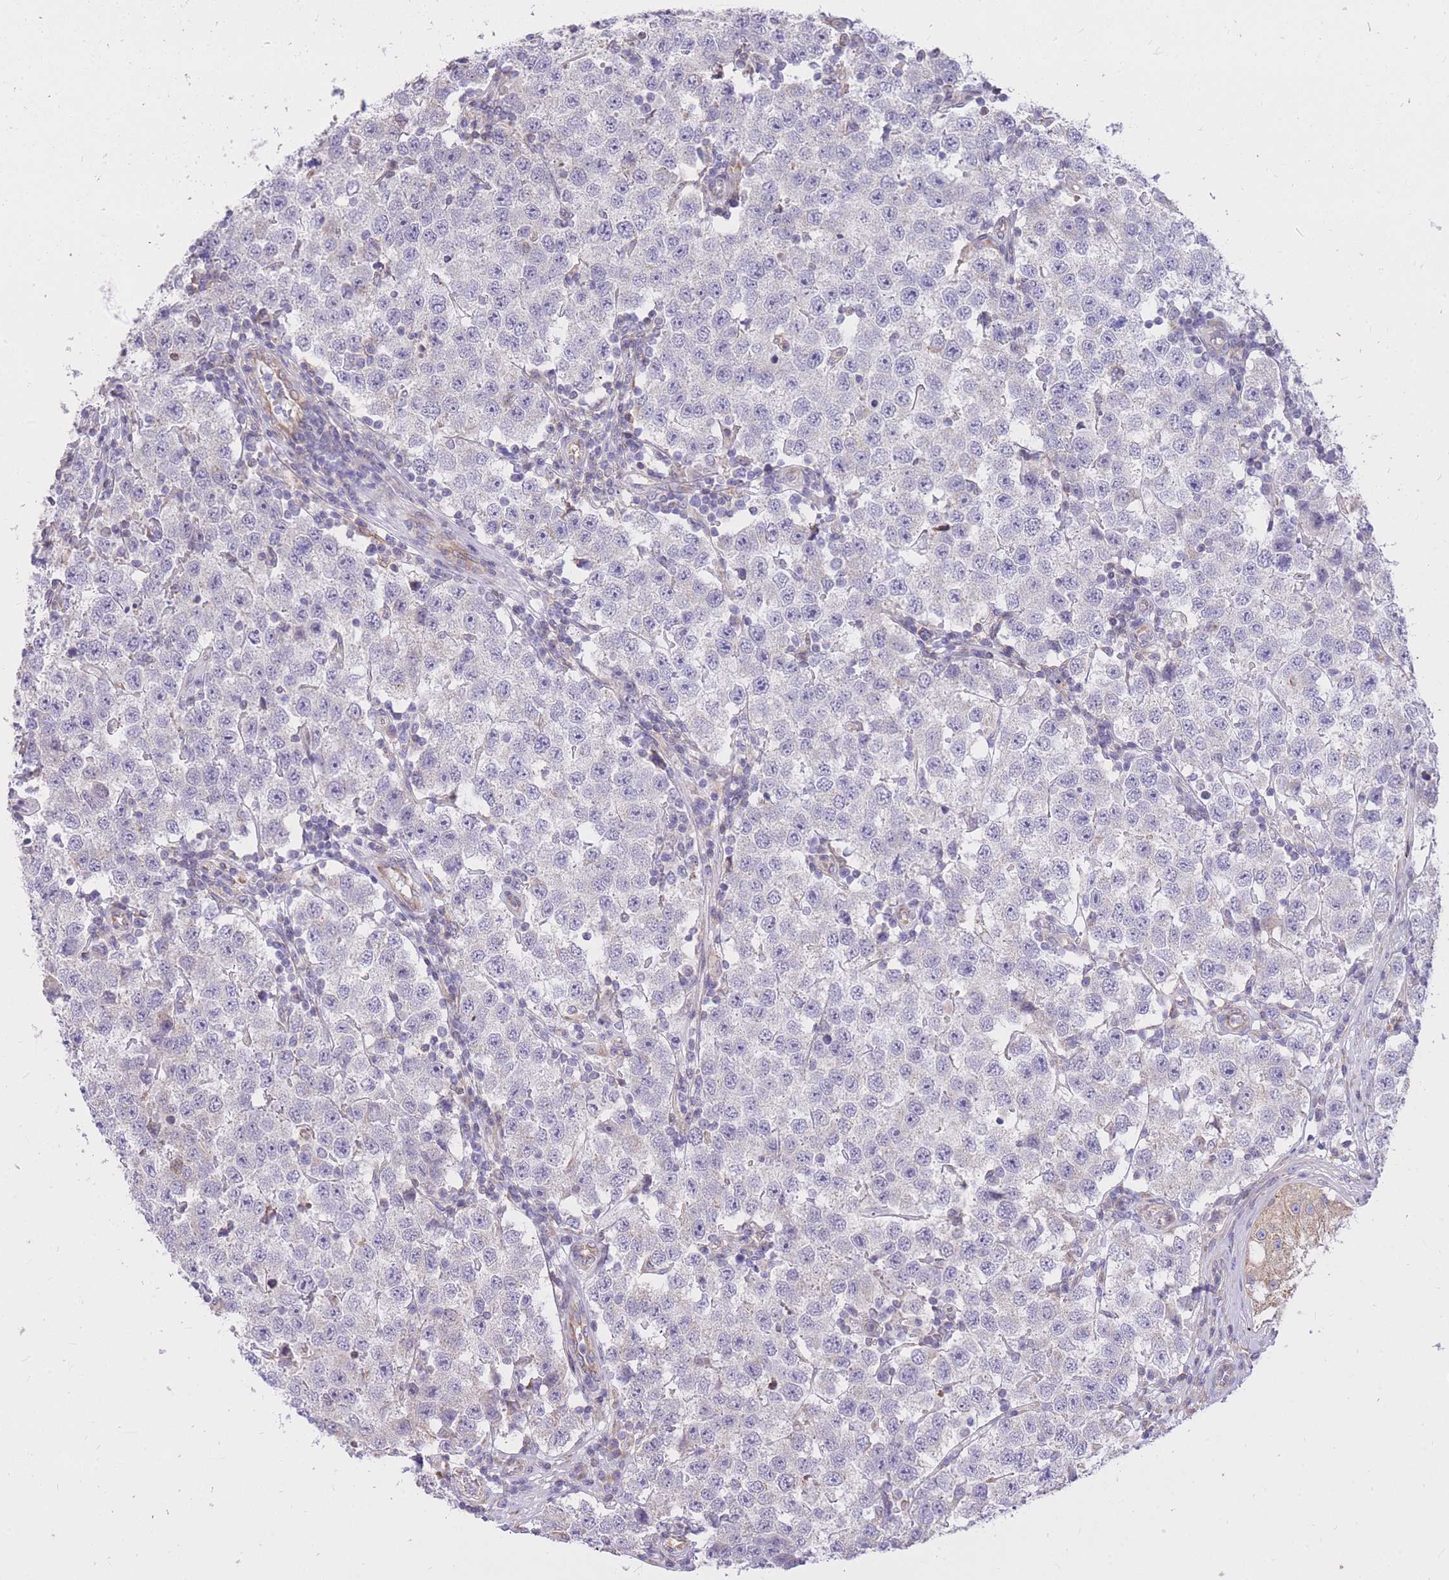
{"staining": {"intensity": "negative", "quantity": "none", "location": "none"}, "tissue": "testis cancer", "cell_type": "Tumor cells", "image_type": "cancer", "snomed": [{"axis": "morphology", "description": "Seminoma, NOS"}, {"axis": "topography", "description": "Testis"}], "caption": "Tumor cells show no significant protein positivity in testis seminoma.", "gene": "TOPAZ1", "patient": {"sex": "male", "age": 34}}